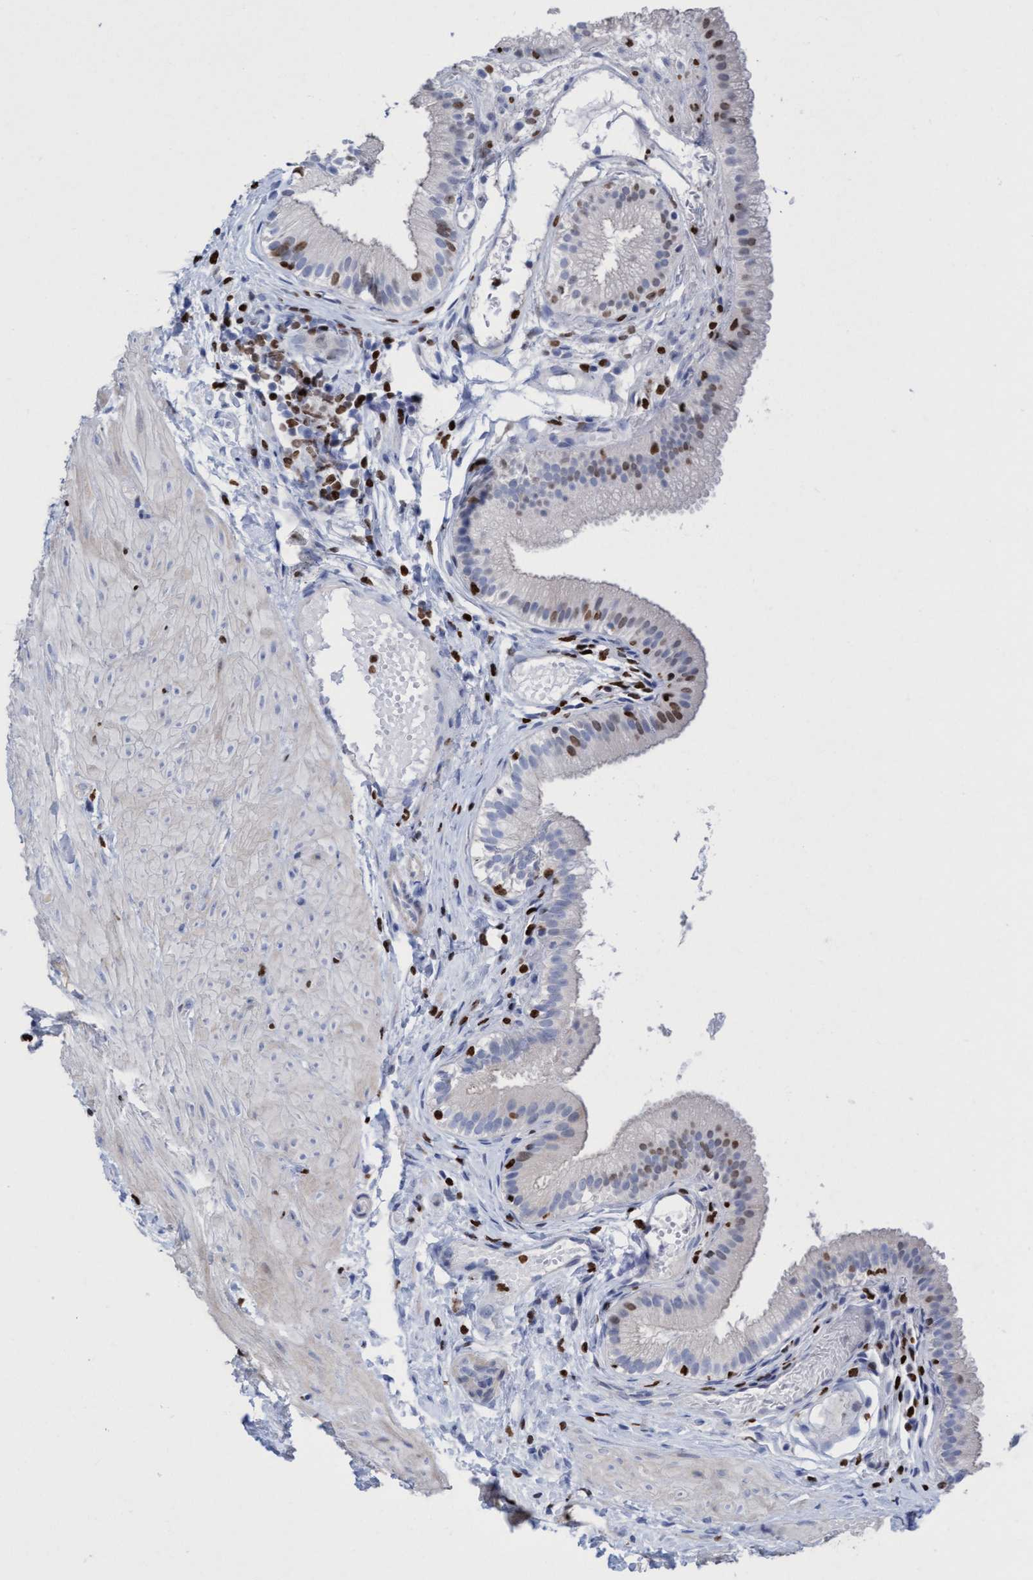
{"staining": {"intensity": "moderate", "quantity": "<25%", "location": "nuclear"}, "tissue": "gallbladder", "cell_type": "Glandular cells", "image_type": "normal", "snomed": [{"axis": "morphology", "description": "Normal tissue, NOS"}, {"axis": "topography", "description": "Gallbladder"}], "caption": "This histopathology image reveals immunohistochemistry (IHC) staining of unremarkable gallbladder, with low moderate nuclear expression in approximately <25% of glandular cells.", "gene": "CBX2", "patient": {"sex": "female", "age": 26}}